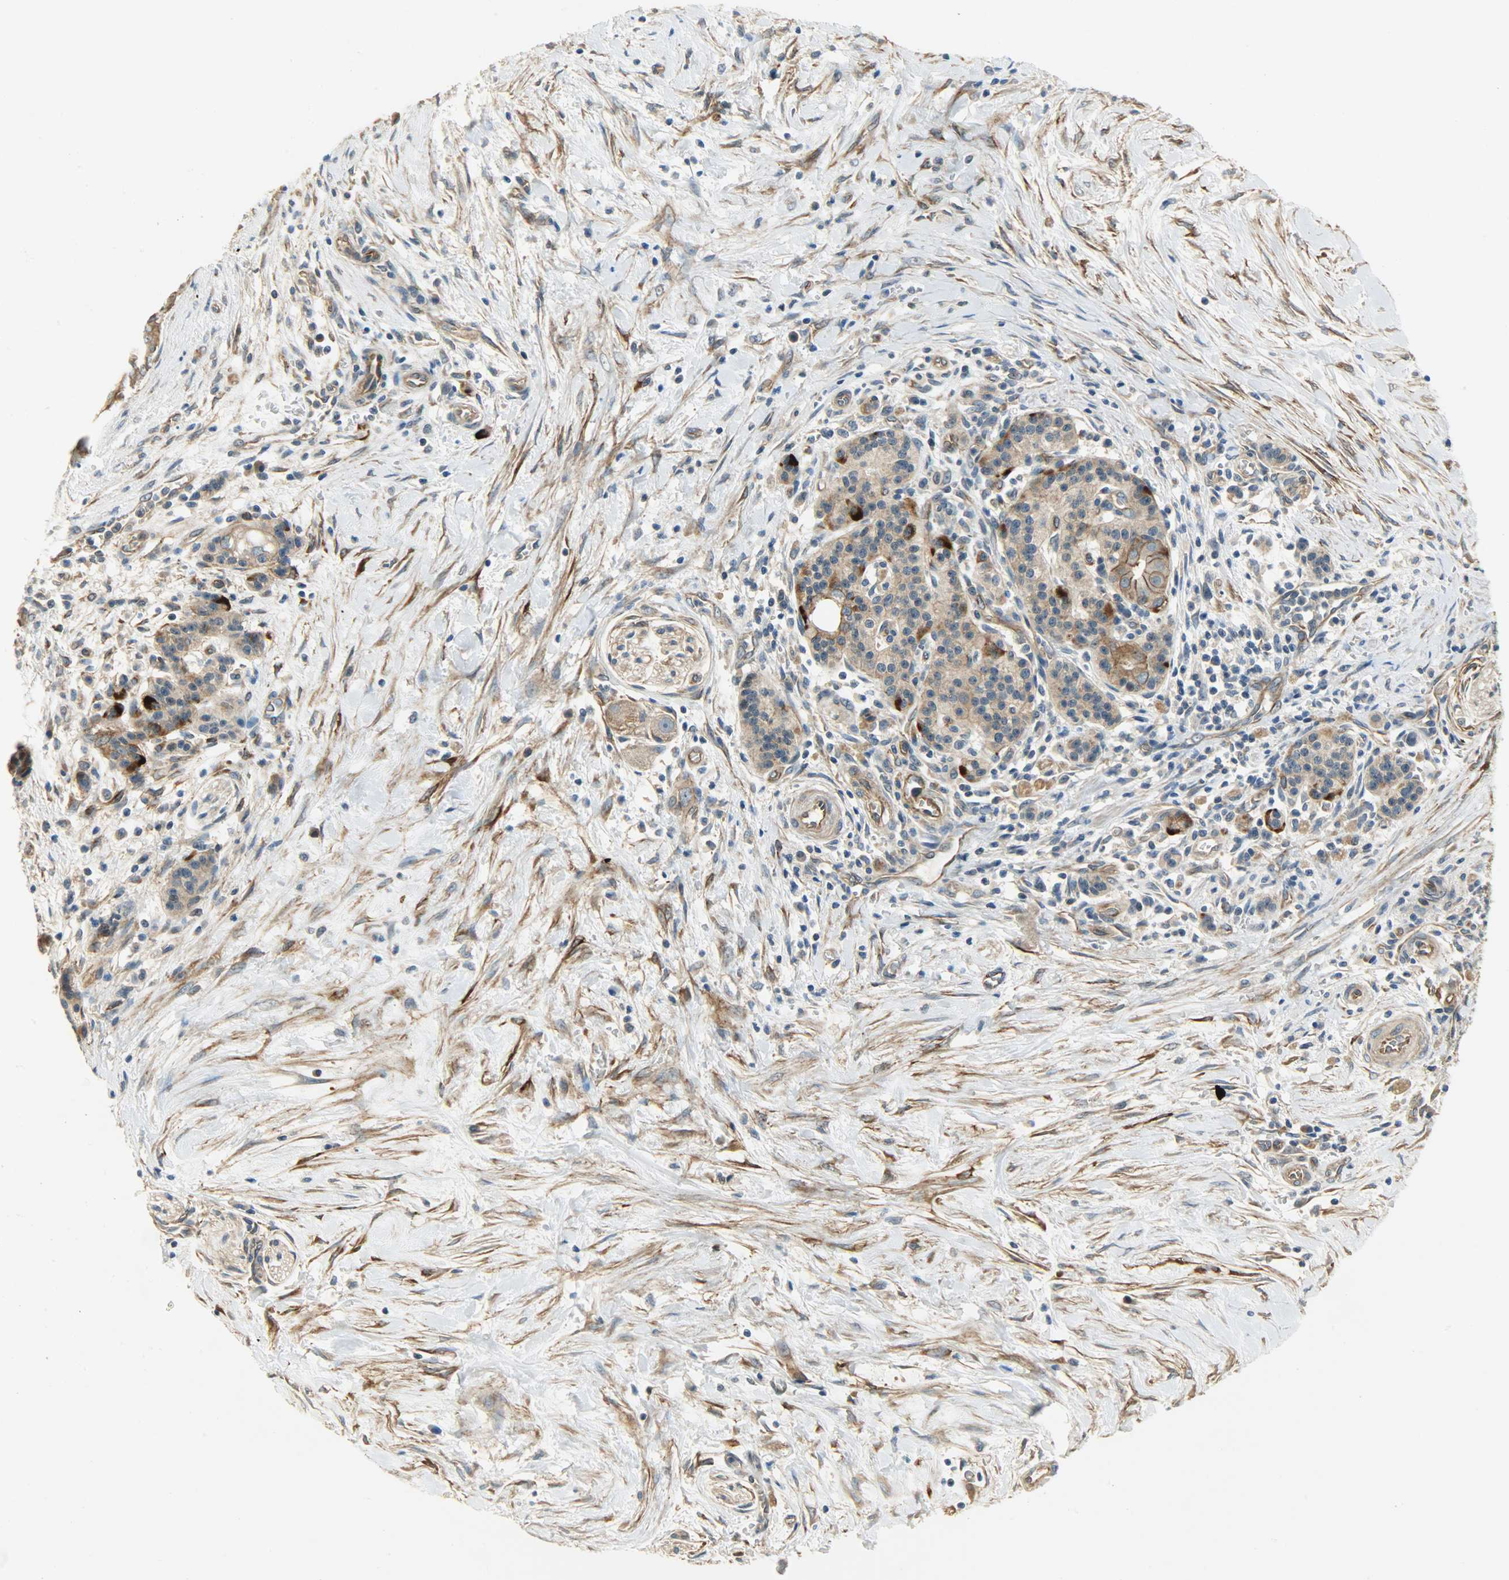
{"staining": {"intensity": "moderate", "quantity": ">75%", "location": "cytoplasmic/membranous"}, "tissue": "pancreatic cancer", "cell_type": "Tumor cells", "image_type": "cancer", "snomed": [{"axis": "morphology", "description": "Adenocarcinoma, NOS"}, {"axis": "topography", "description": "Pancreas"}], "caption": "This is a histology image of IHC staining of pancreatic cancer (adenocarcinoma), which shows moderate expression in the cytoplasmic/membranous of tumor cells.", "gene": "KIAA1217", "patient": {"sex": "male", "age": 59}}